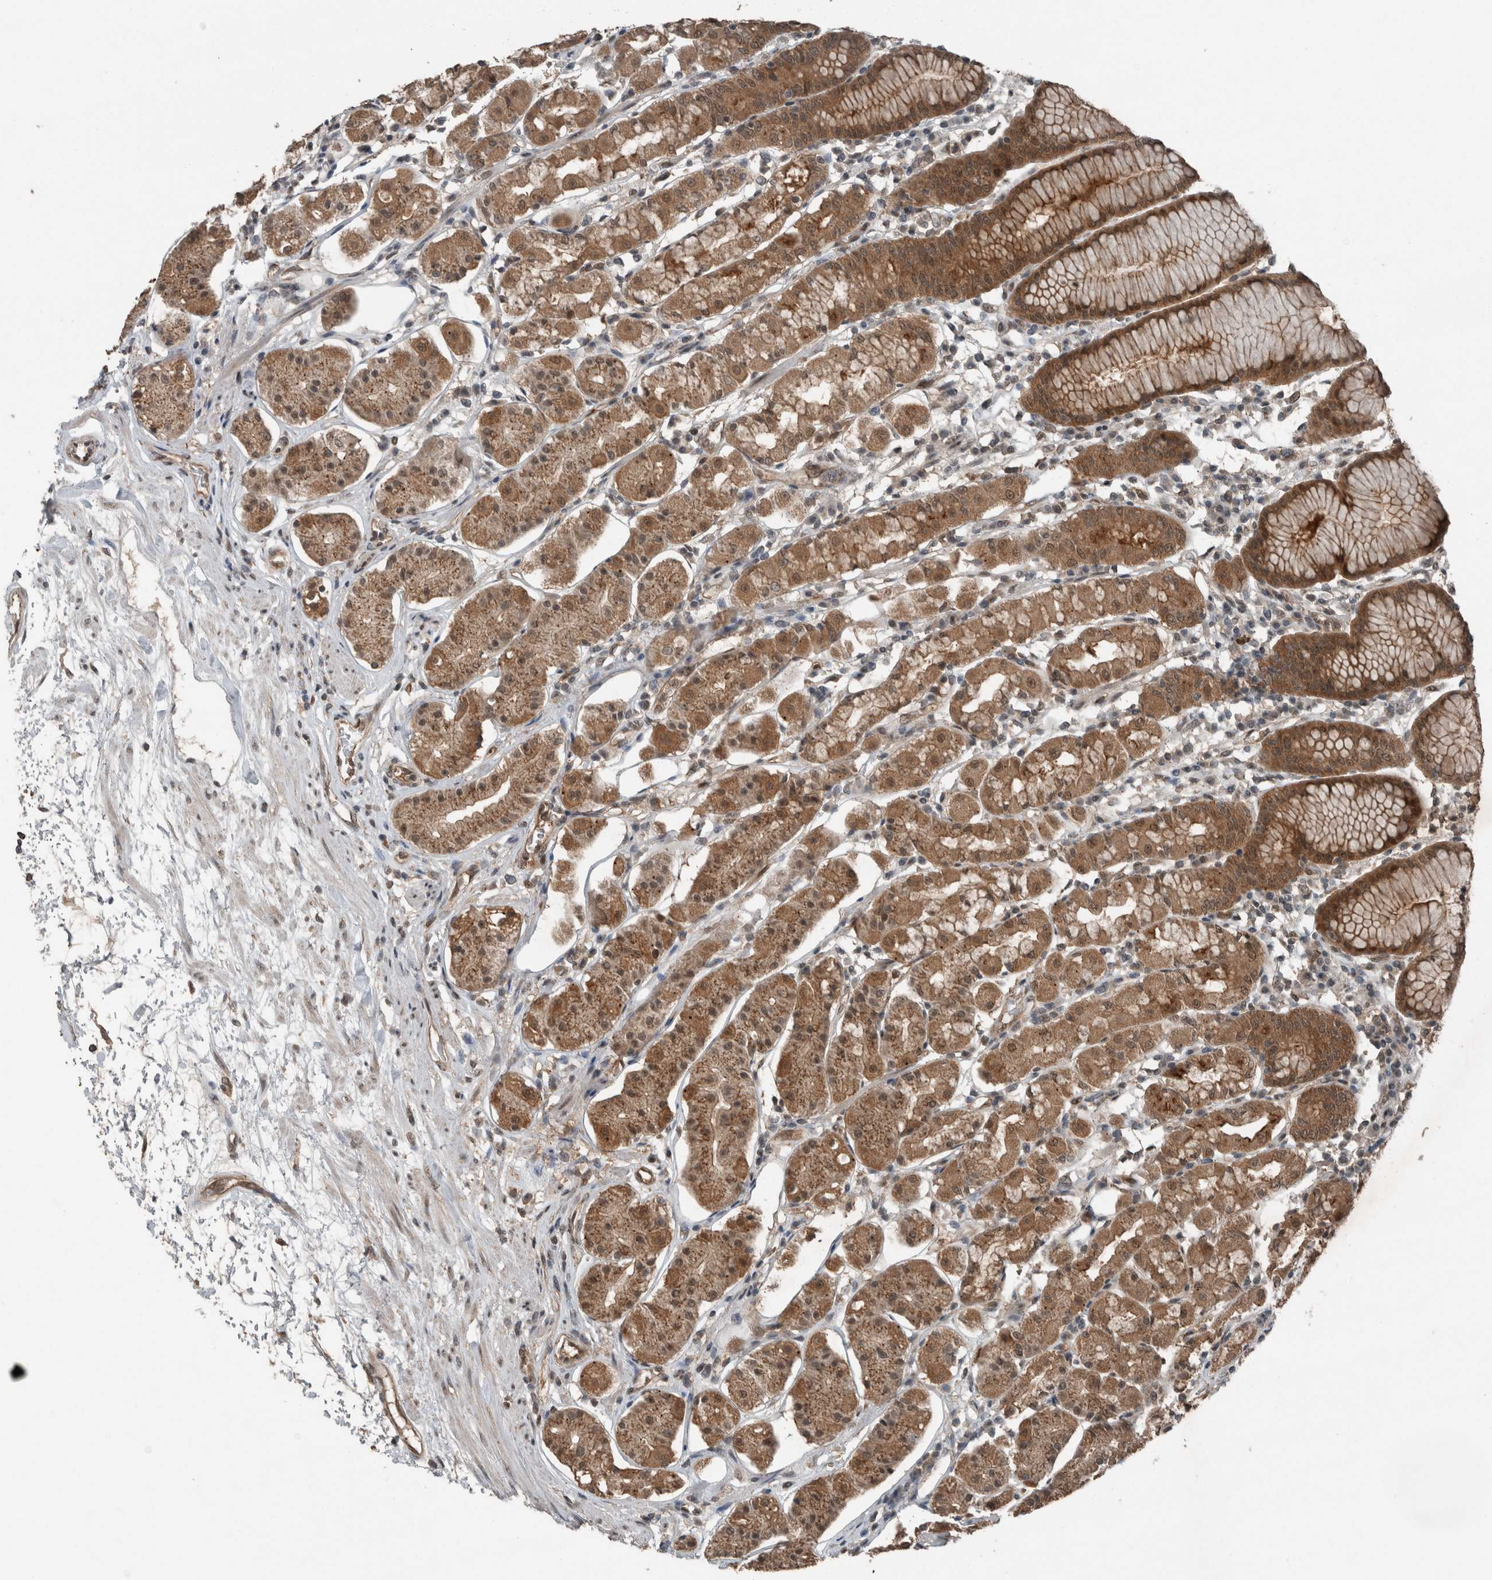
{"staining": {"intensity": "moderate", "quantity": ">75%", "location": "cytoplasmic/membranous"}, "tissue": "stomach", "cell_type": "Glandular cells", "image_type": "normal", "snomed": [{"axis": "morphology", "description": "Normal tissue, NOS"}, {"axis": "topography", "description": "Stomach"}, {"axis": "topography", "description": "Stomach, lower"}], "caption": "The micrograph reveals a brown stain indicating the presence of a protein in the cytoplasmic/membranous of glandular cells in stomach. (DAB (3,3'-diaminobenzidine) = brown stain, brightfield microscopy at high magnification).", "gene": "MYO1E", "patient": {"sex": "female", "age": 56}}